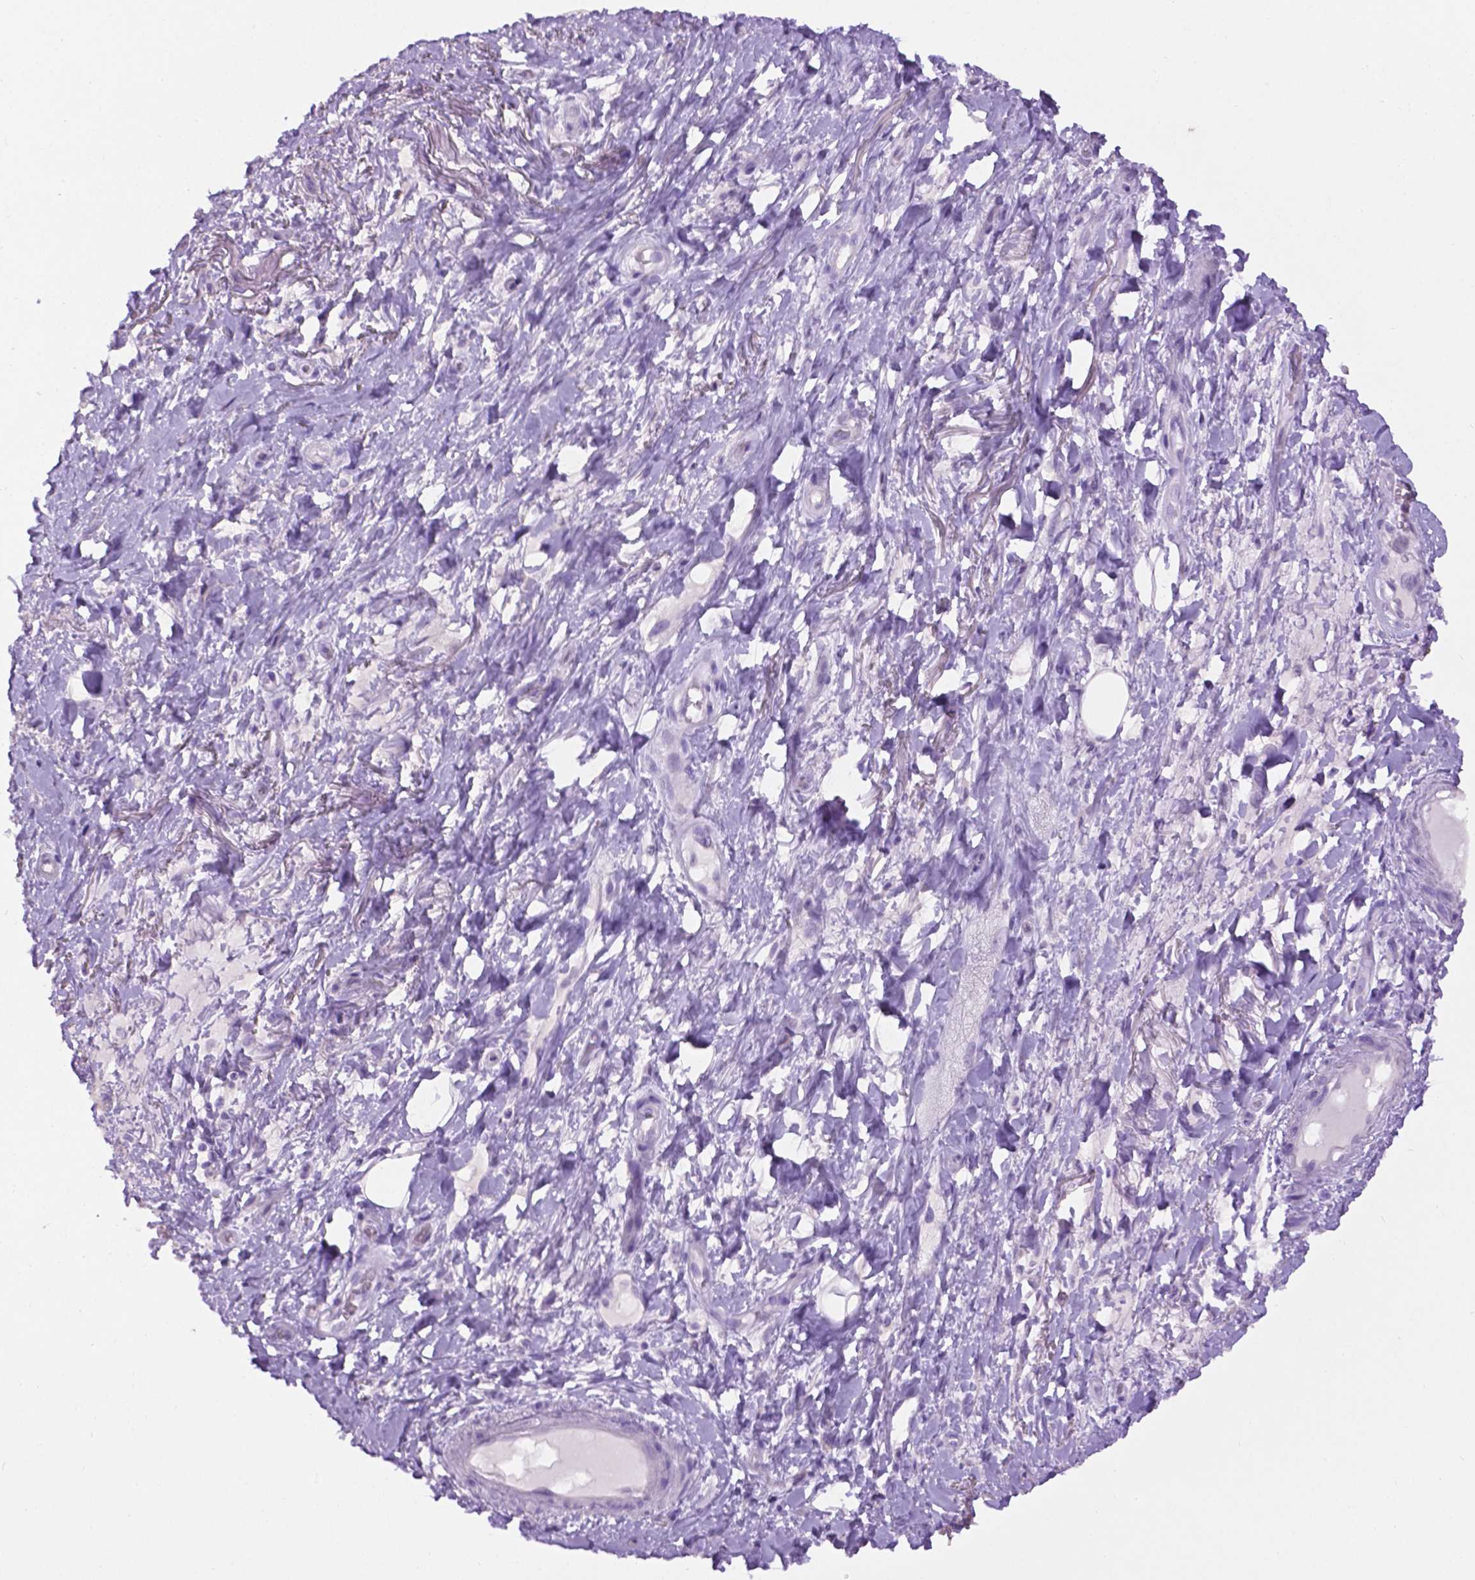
{"staining": {"intensity": "negative", "quantity": "none", "location": "none"}, "tissue": "adipose tissue", "cell_type": "Adipocytes", "image_type": "normal", "snomed": [{"axis": "morphology", "description": "Normal tissue, NOS"}, {"axis": "topography", "description": "Anal"}, {"axis": "topography", "description": "Peripheral nerve tissue"}], "caption": "Image shows no significant protein expression in adipocytes of unremarkable adipose tissue. (Immunohistochemistry (ihc), brightfield microscopy, high magnification).", "gene": "TACSTD2", "patient": {"sex": "male", "age": 53}}